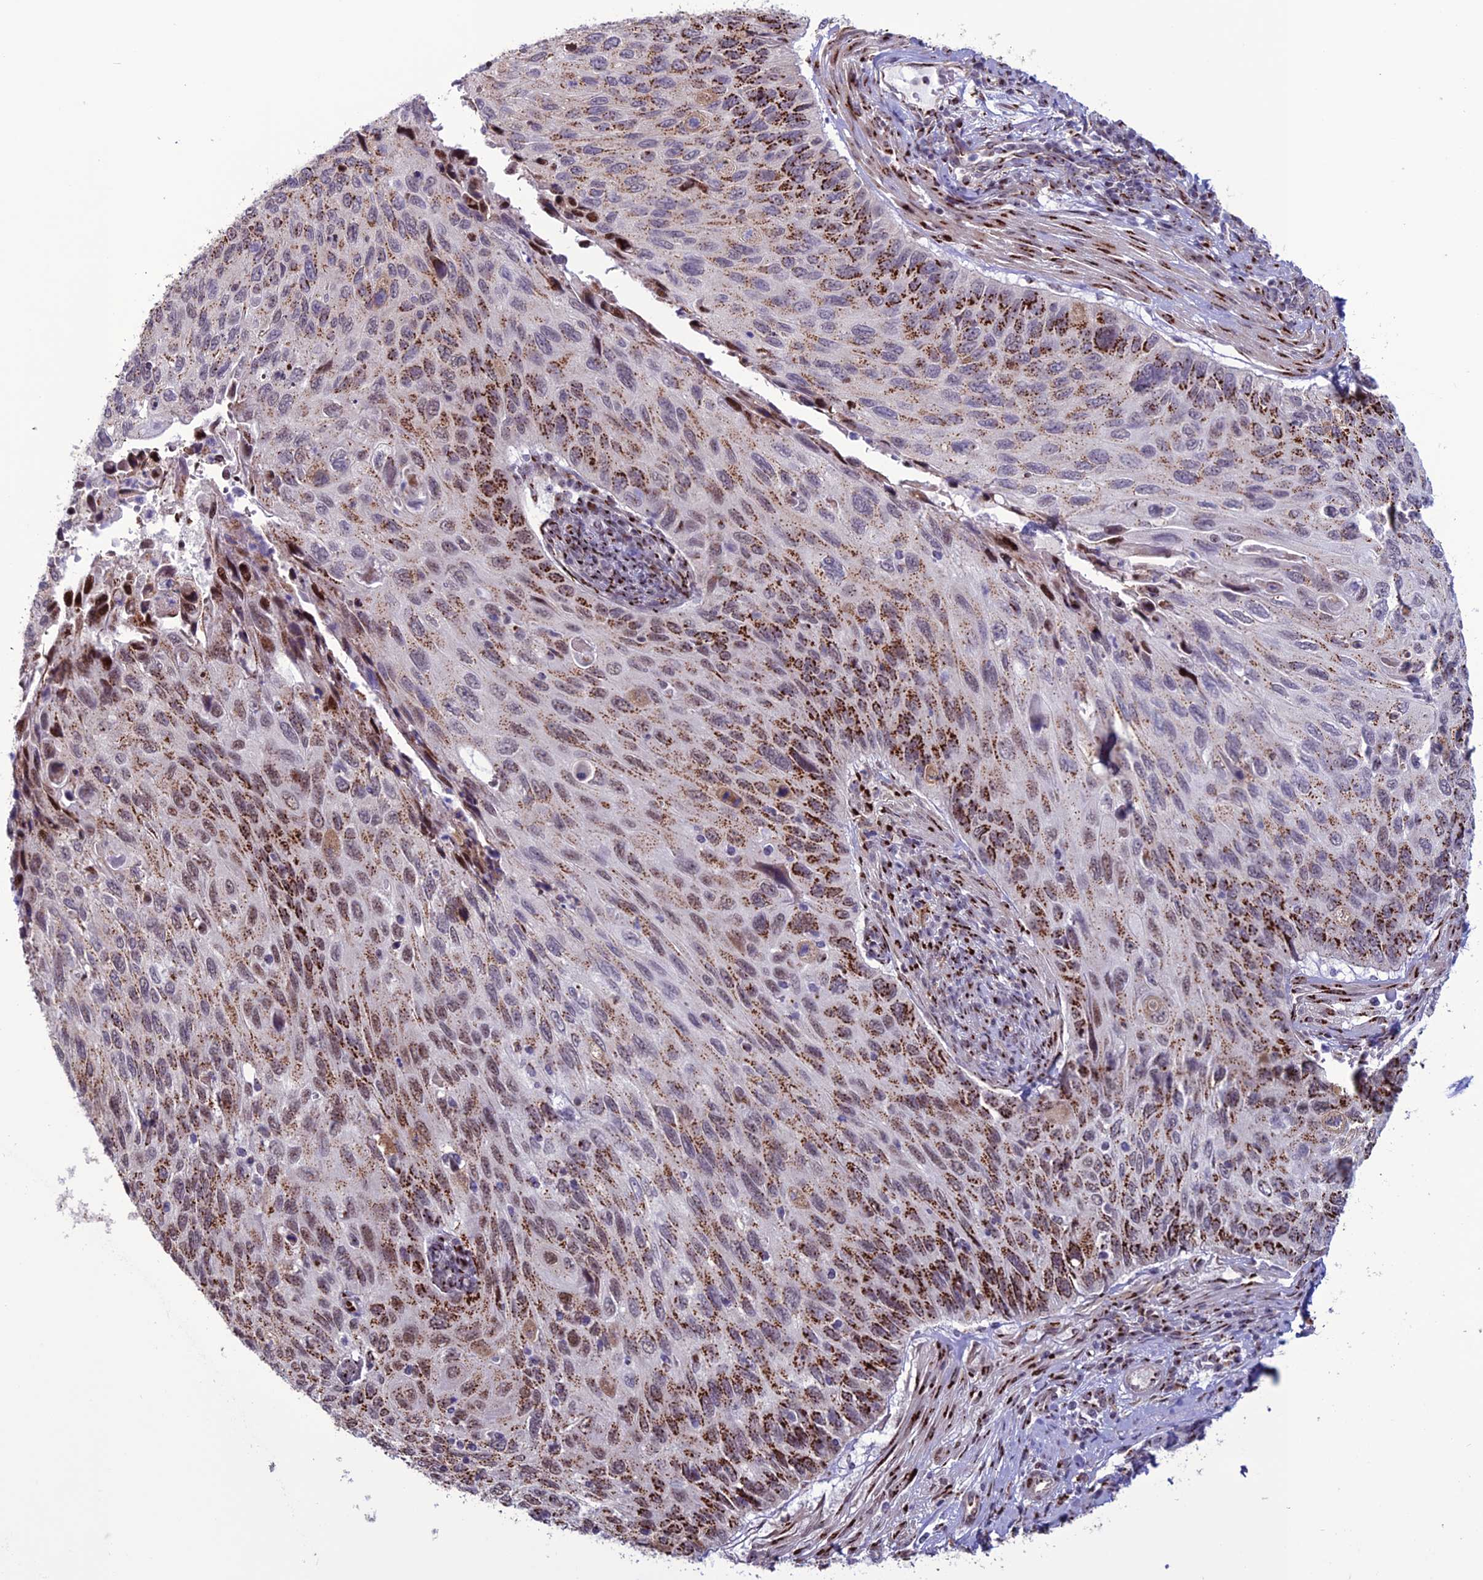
{"staining": {"intensity": "strong", "quantity": "25%-75%", "location": "cytoplasmic/membranous,nuclear"}, "tissue": "cervical cancer", "cell_type": "Tumor cells", "image_type": "cancer", "snomed": [{"axis": "morphology", "description": "Squamous cell carcinoma, NOS"}, {"axis": "topography", "description": "Cervix"}], "caption": "Immunohistochemistry (IHC) photomicrograph of neoplastic tissue: squamous cell carcinoma (cervical) stained using immunohistochemistry (IHC) shows high levels of strong protein expression localized specifically in the cytoplasmic/membranous and nuclear of tumor cells, appearing as a cytoplasmic/membranous and nuclear brown color.", "gene": "PLEKHA4", "patient": {"sex": "female", "age": 70}}